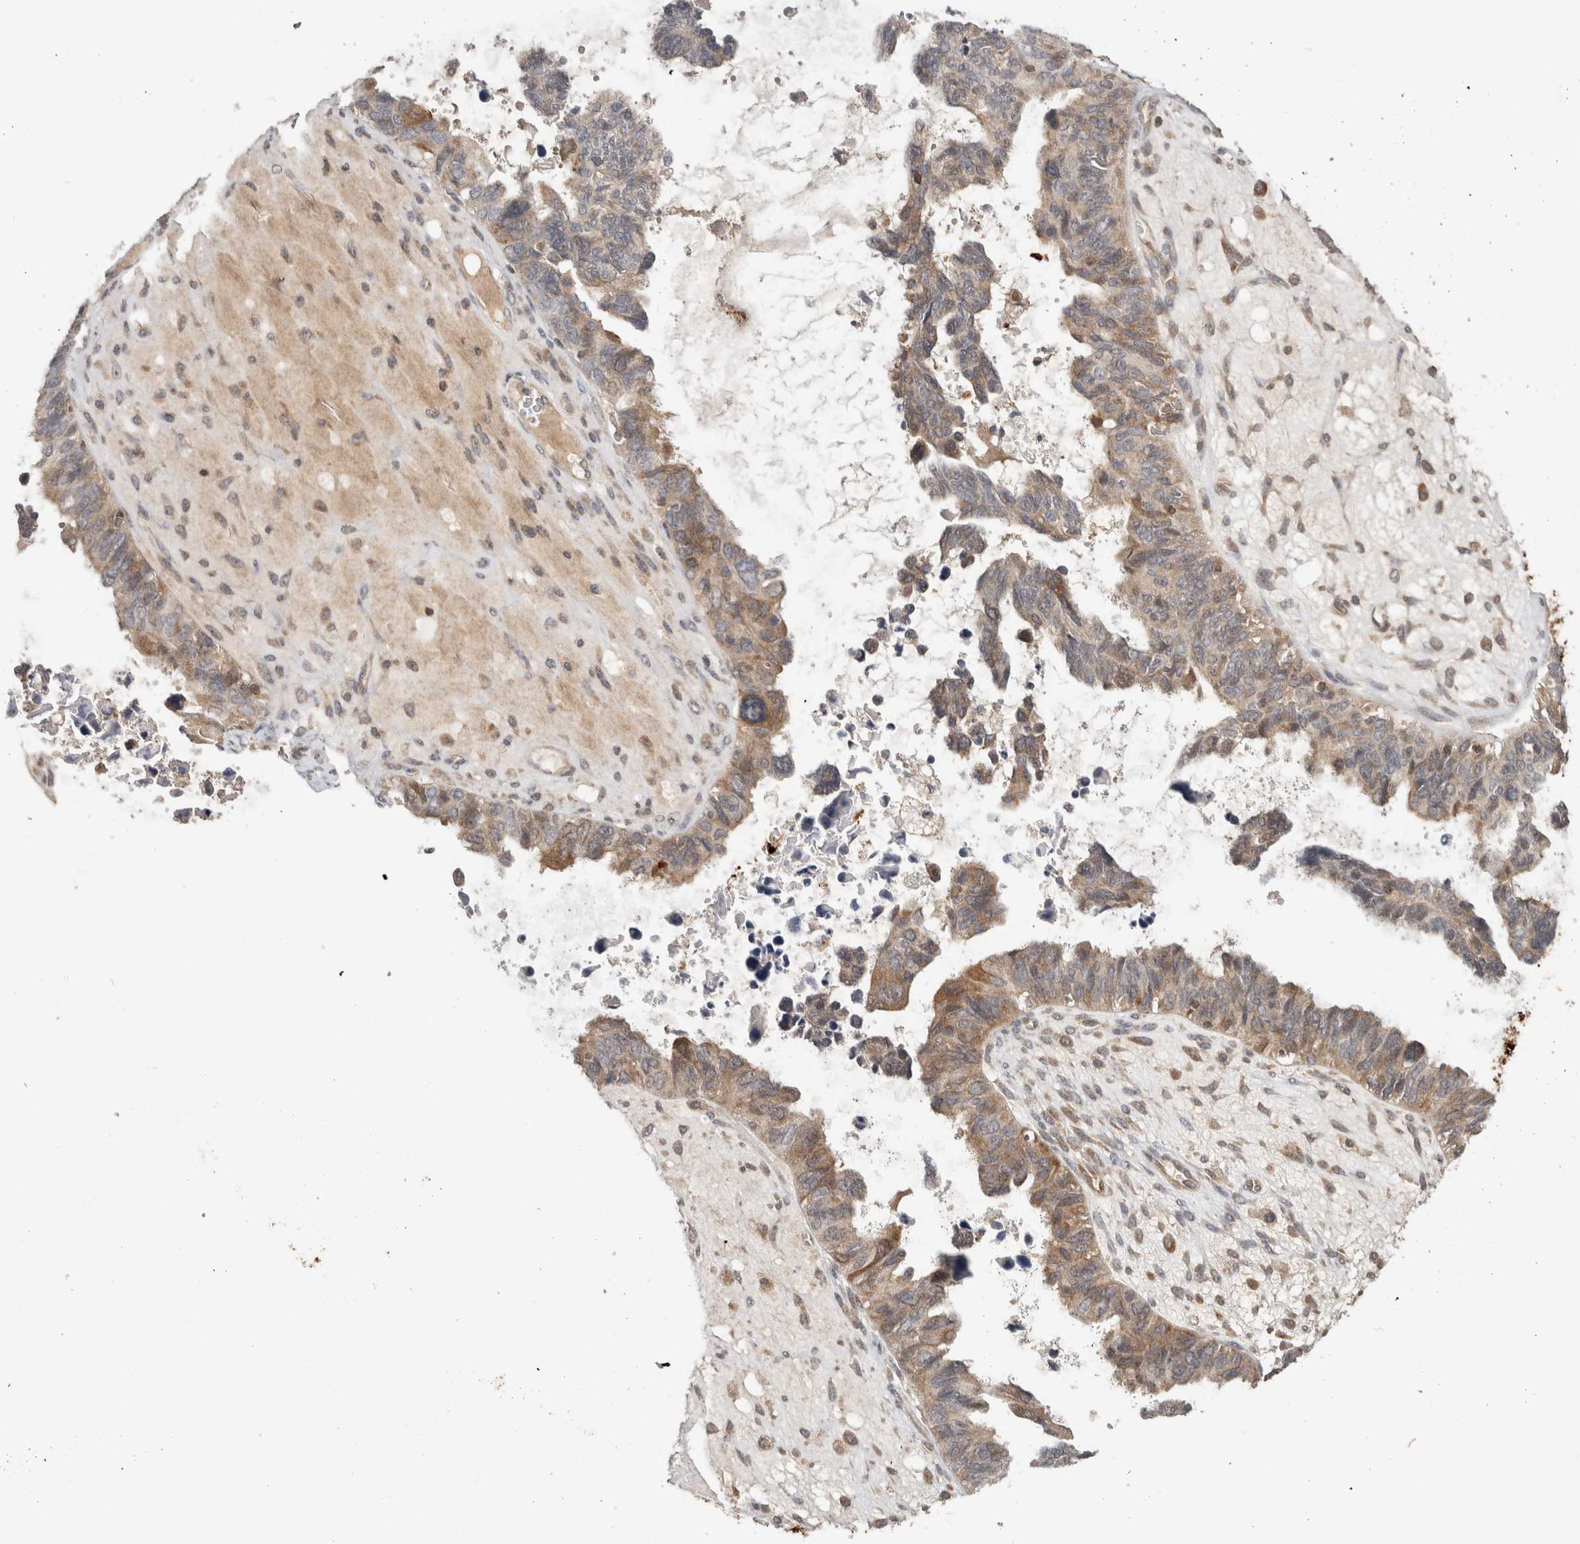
{"staining": {"intensity": "weak", "quantity": "25%-75%", "location": "cytoplasmic/membranous"}, "tissue": "ovarian cancer", "cell_type": "Tumor cells", "image_type": "cancer", "snomed": [{"axis": "morphology", "description": "Cystadenocarcinoma, serous, NOS"}, {"axis": "topography", "description": "Ovary"}], "caption": "Serous cystadenocarcinoma (ovarian) stained with DAB (3,3'-diaminobenzidine) immunohistochemistry reveals low levels of weak cytoplasmic/membranous expression in approximately 25%-75% of tumor cells.", "gene": "HMOX2", "patient": {"sex": "female", "age": 79}}